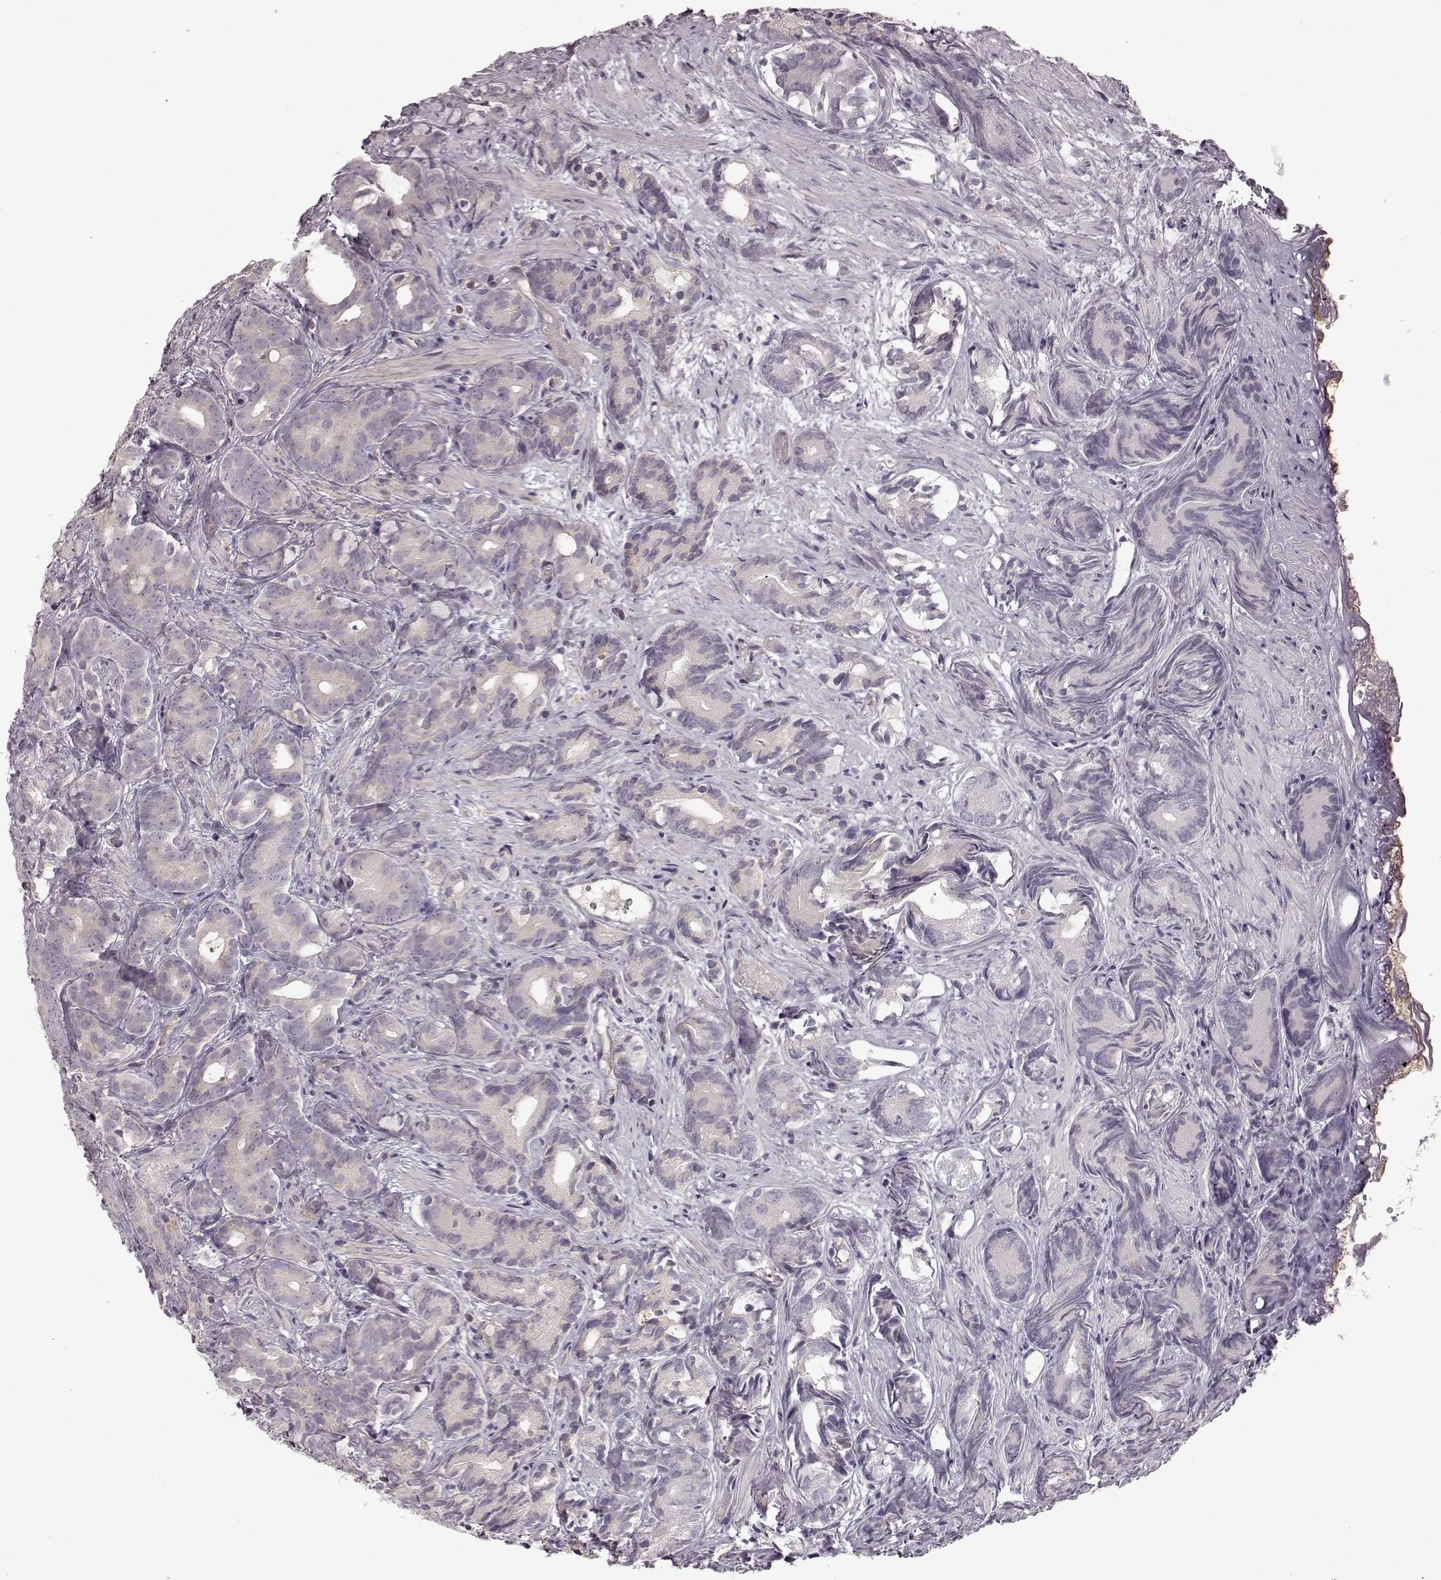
{"staining": {"intensity": "weak", "quantity": "25%-75%", "location": "cytoplasmic/membranous"}, "tissue": "prostate cancer", "cell_type": "Tumor cells", "image_type": "cancer", "snomed": [{"axis": "morphology", "description": "Adenocarcinoma, High grade"}, {"axis": "topography", "description": "Prostate"}], "caption": "The immunohistochemical stain labels weak cytoplasmic/membranous expression in tumor cells of prostate high-grade adenocarcinoma tissue. Using DAB (brown) and hematoxylin (blue) stains, captured at high magnification using brightfield microscopy.", "gene": "B3GNT6", "patient": {"sex": "male", "age": 84}}